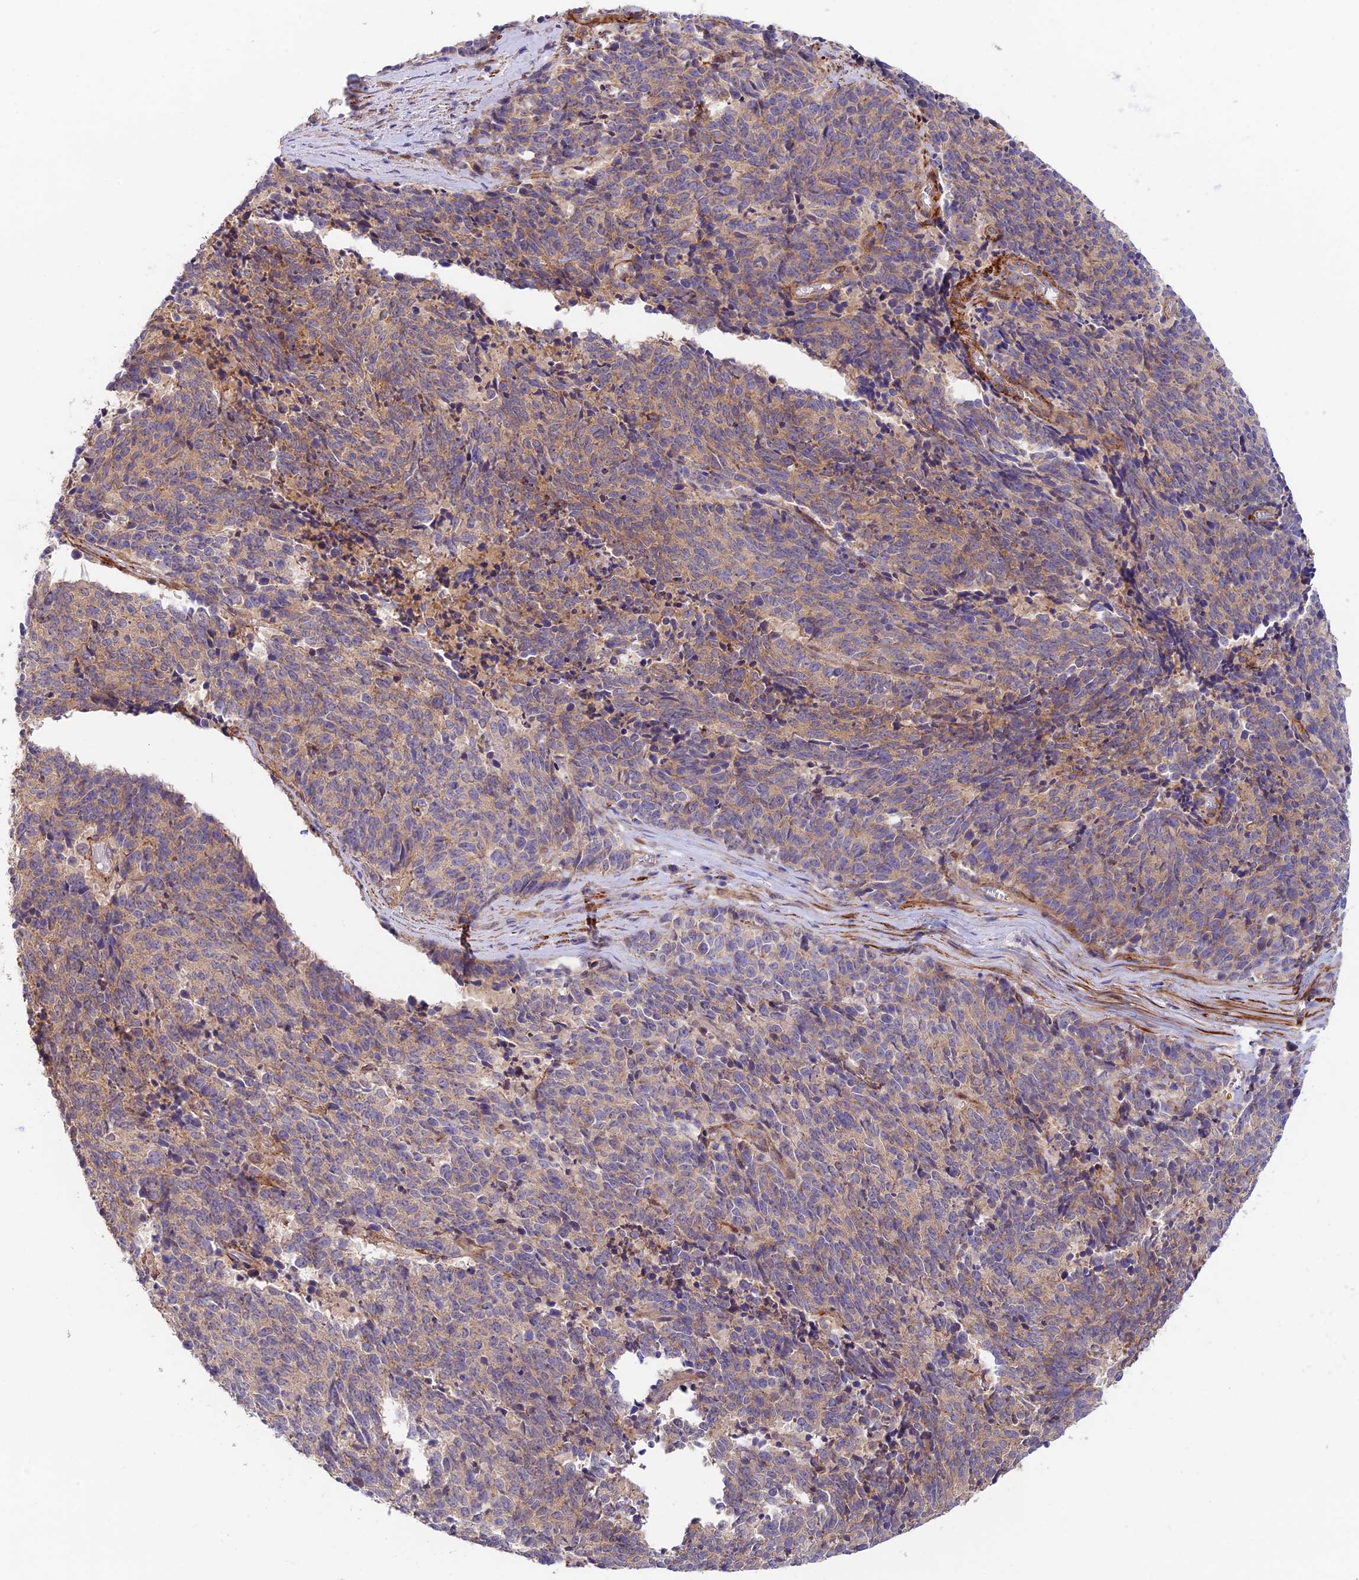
{"staining": {"intensity": "weak", "quantity": "25%-75%", "location": "cytoplasmic/membranous"}, "tissue": "cervical cancer", "cell_type": "Tumor cells", "image_type": "cancer", "snomed": [{"axis": "morphology", "description": "Squamous cell carcinoma, NOS"}, {"axis": "topography", "description": "Cervix"}], "caption": "Immunohistochemistry (IHC) photomicrograph of neoplastic tissue: cervical cancer stained using IHC reveals low levels of weak protein expression localized specifically in the cytoplasmic/membranous of tumor cells, appearing as a cytoplasmic/membranous brown color.", "gene": "ANKRD50", "patient": {"sex": "female", "age": 29}}